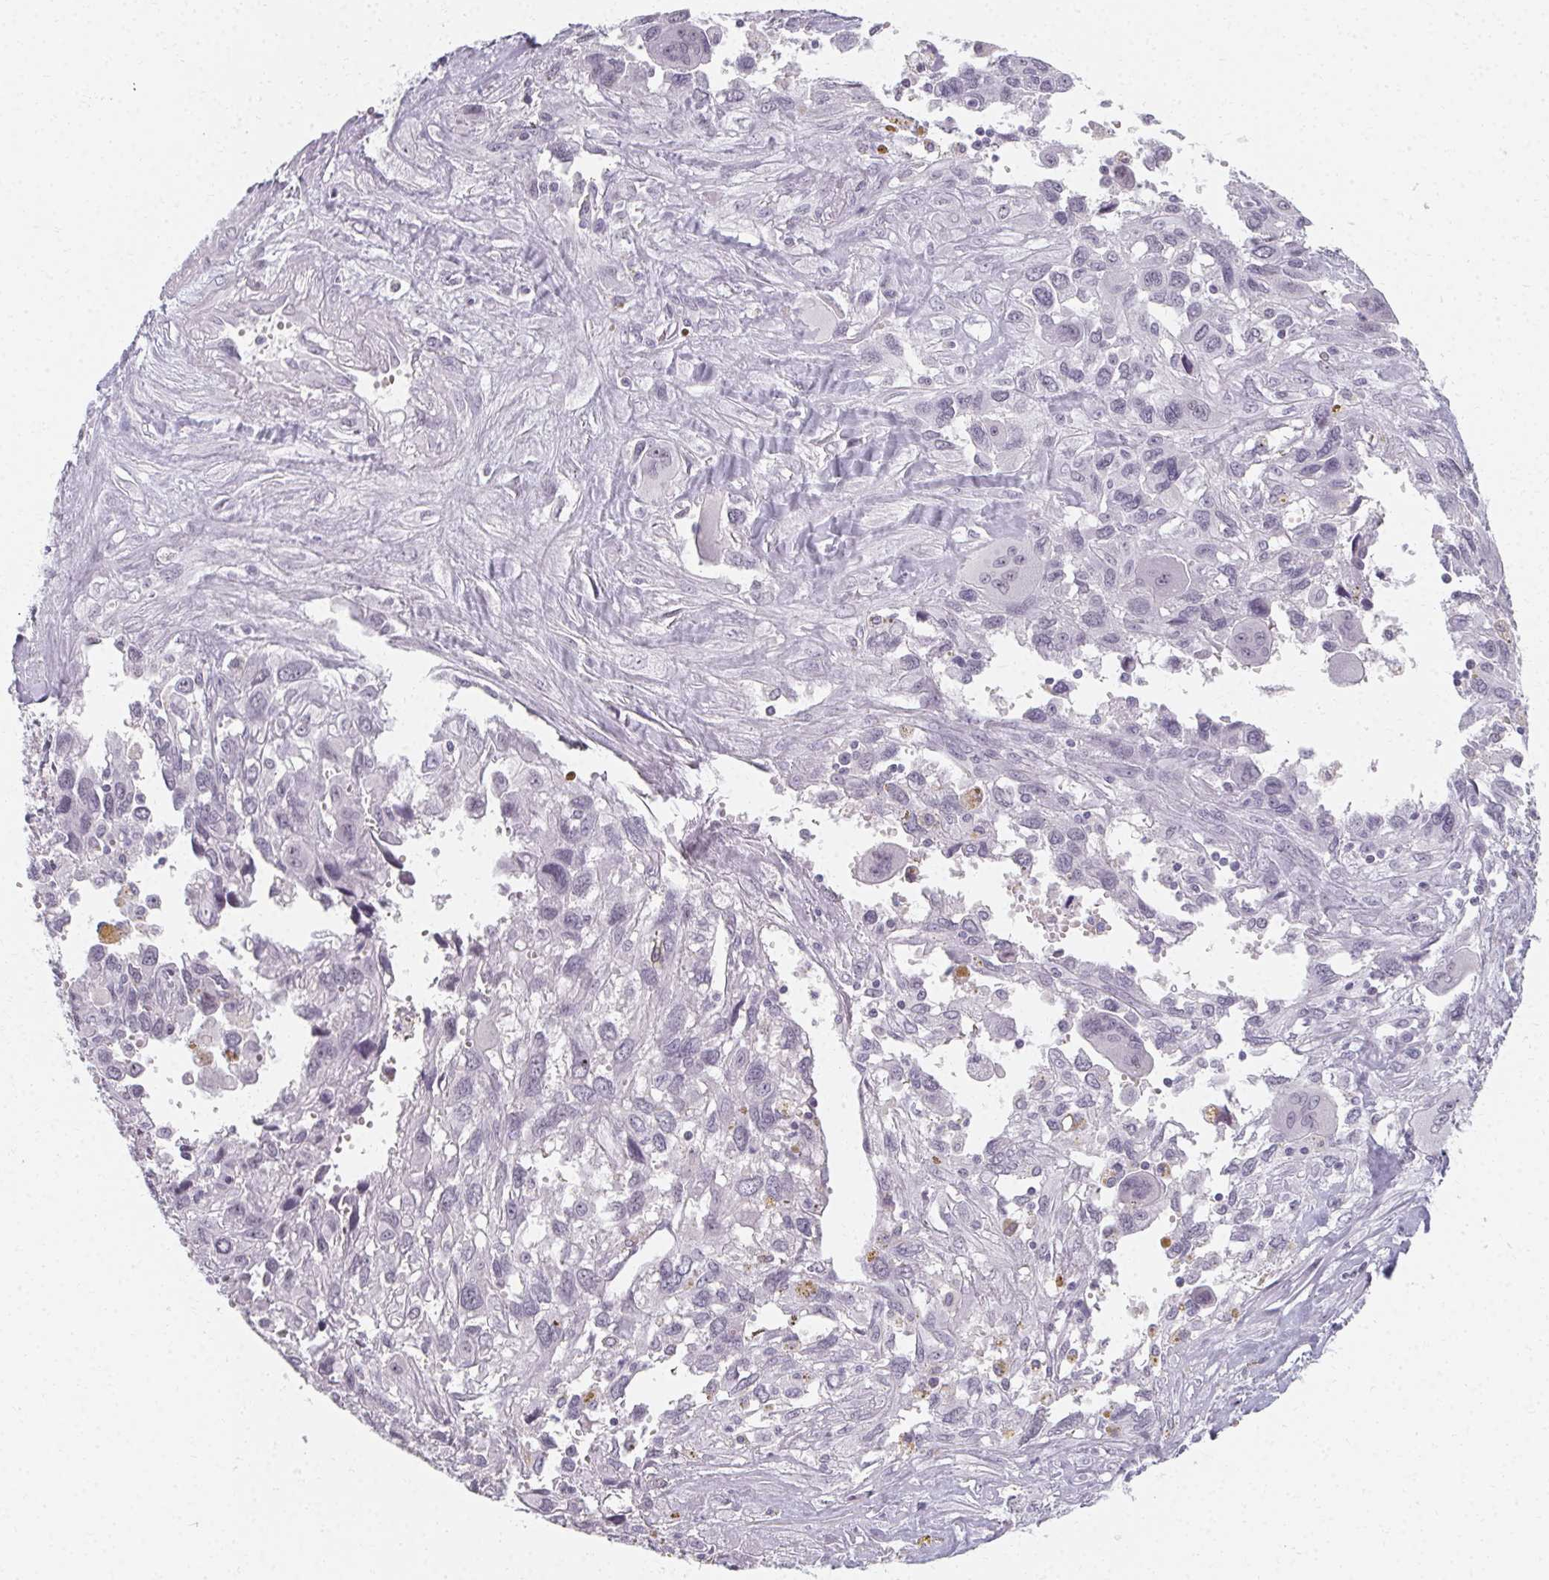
{"staining": {"intensity": "negative", "quantity": "none", "location": "none"}, "tissue": "pancreatic cancer", "cell_type": "Tumor cells", "image_type": "cancer", "snomed": [{"axis": "morphology", "description": "Adenocarcinoma, NOS"}, {"axis": "topography", "description": "Pancreas"}], "caption": "Image shows no protein positivity in tumor cells of pancreatic adenocarcinoma tissue.", "gene": "SYNPR", "patient": {"sex": "female", "age": 47}}